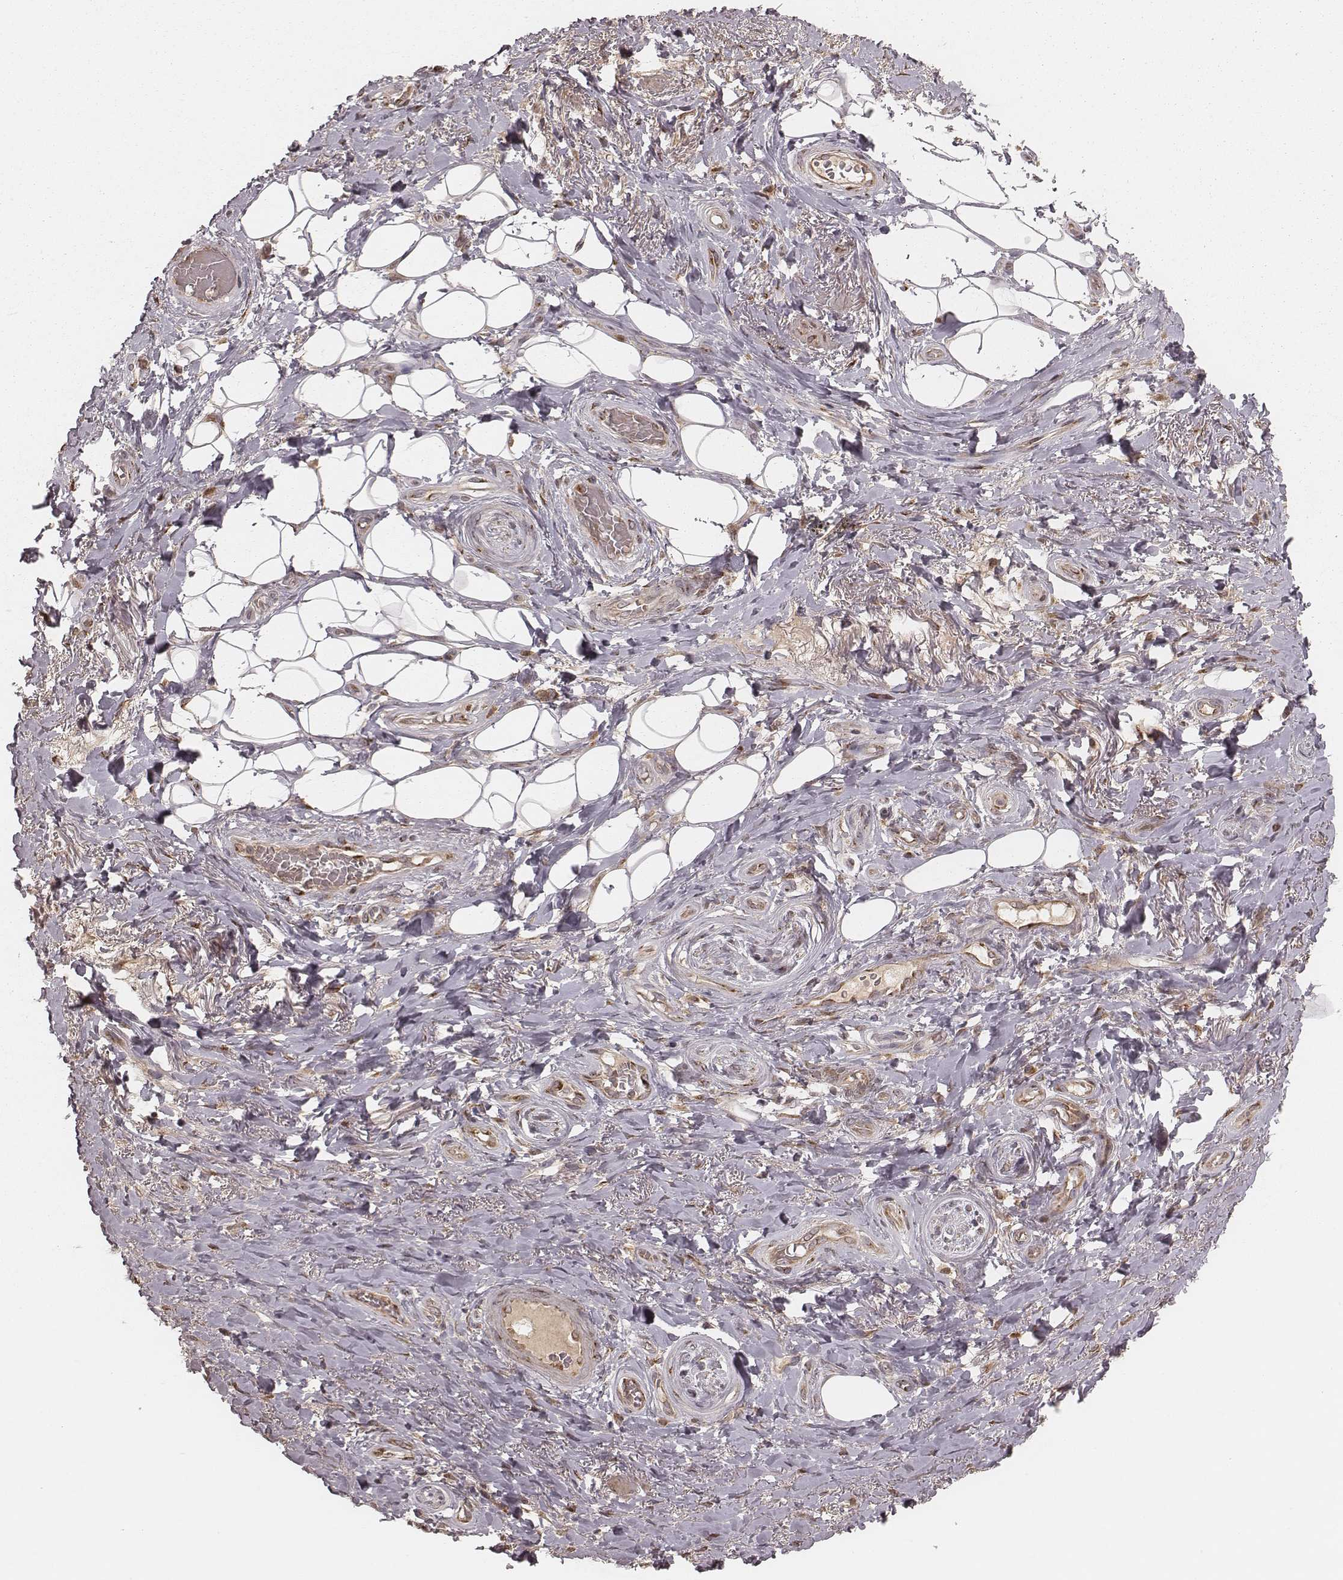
{"staining": {"intensity": "negative", "quantity": "none", "location": "none"}, "tissue": "adipose tissue", "cell_type": "Adipocytes", "image_type": "normal", "snomed": [{"axis": "morphology", "description": "Normal tissue, NOS"}, {"axis": "topography", "description": "Anal"}, {"axis": "topography", "description": "Peripheral nerve tissue"}], "caption": "Immunohistochemistry histopathology image of normal adipose tissue: adipose tissue stained with DAB (3,3'-diaminobenzidine) reveals no significant protein positivity in adipocytes. Brightfield microscopy of immunohistochemistry stained with DAB (brown) and hematoxylin (blue), captured at high magnification.", "gene": "MYO19", "patient": {"sex": "male", "age": 53}}